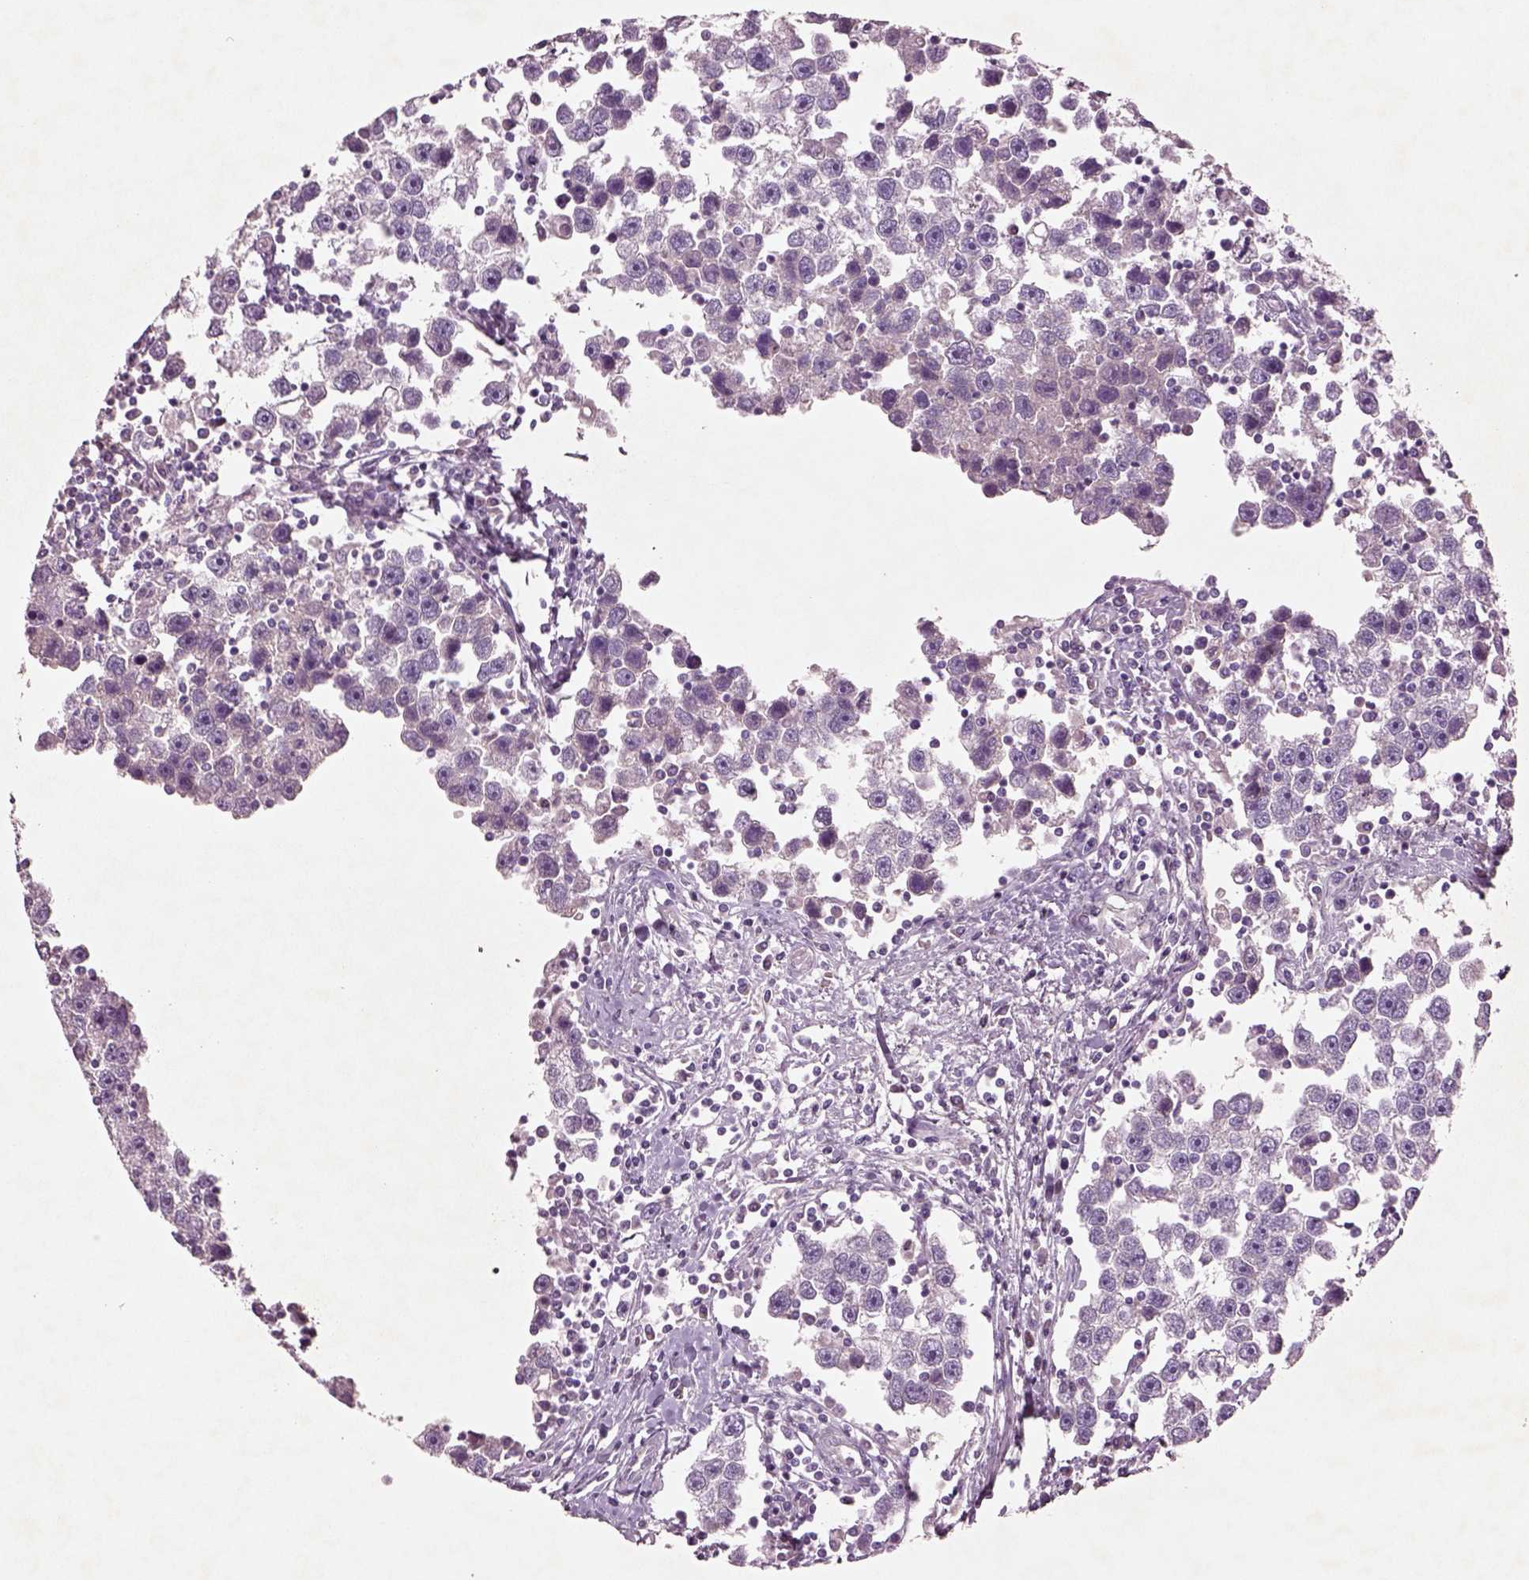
{"staining": {"intensity": "negative", "quantity": "none", "location": "none"}, "tissue": "testis cancer", "cell_type": "Tumor cells", "image_type": "cancer", "snomed": [{"axis": "morphology", "description": "Seminoma, NOS"}, {"axis": "topography", "description": "Testis"}], "caption": "An IHC photomicrograph of seminoma (testis) is shown. There is no staining in tumor cells of seminoma (testis).", "gene": "DUOXA2", "patient": {"sex": "male", "age": 30}}